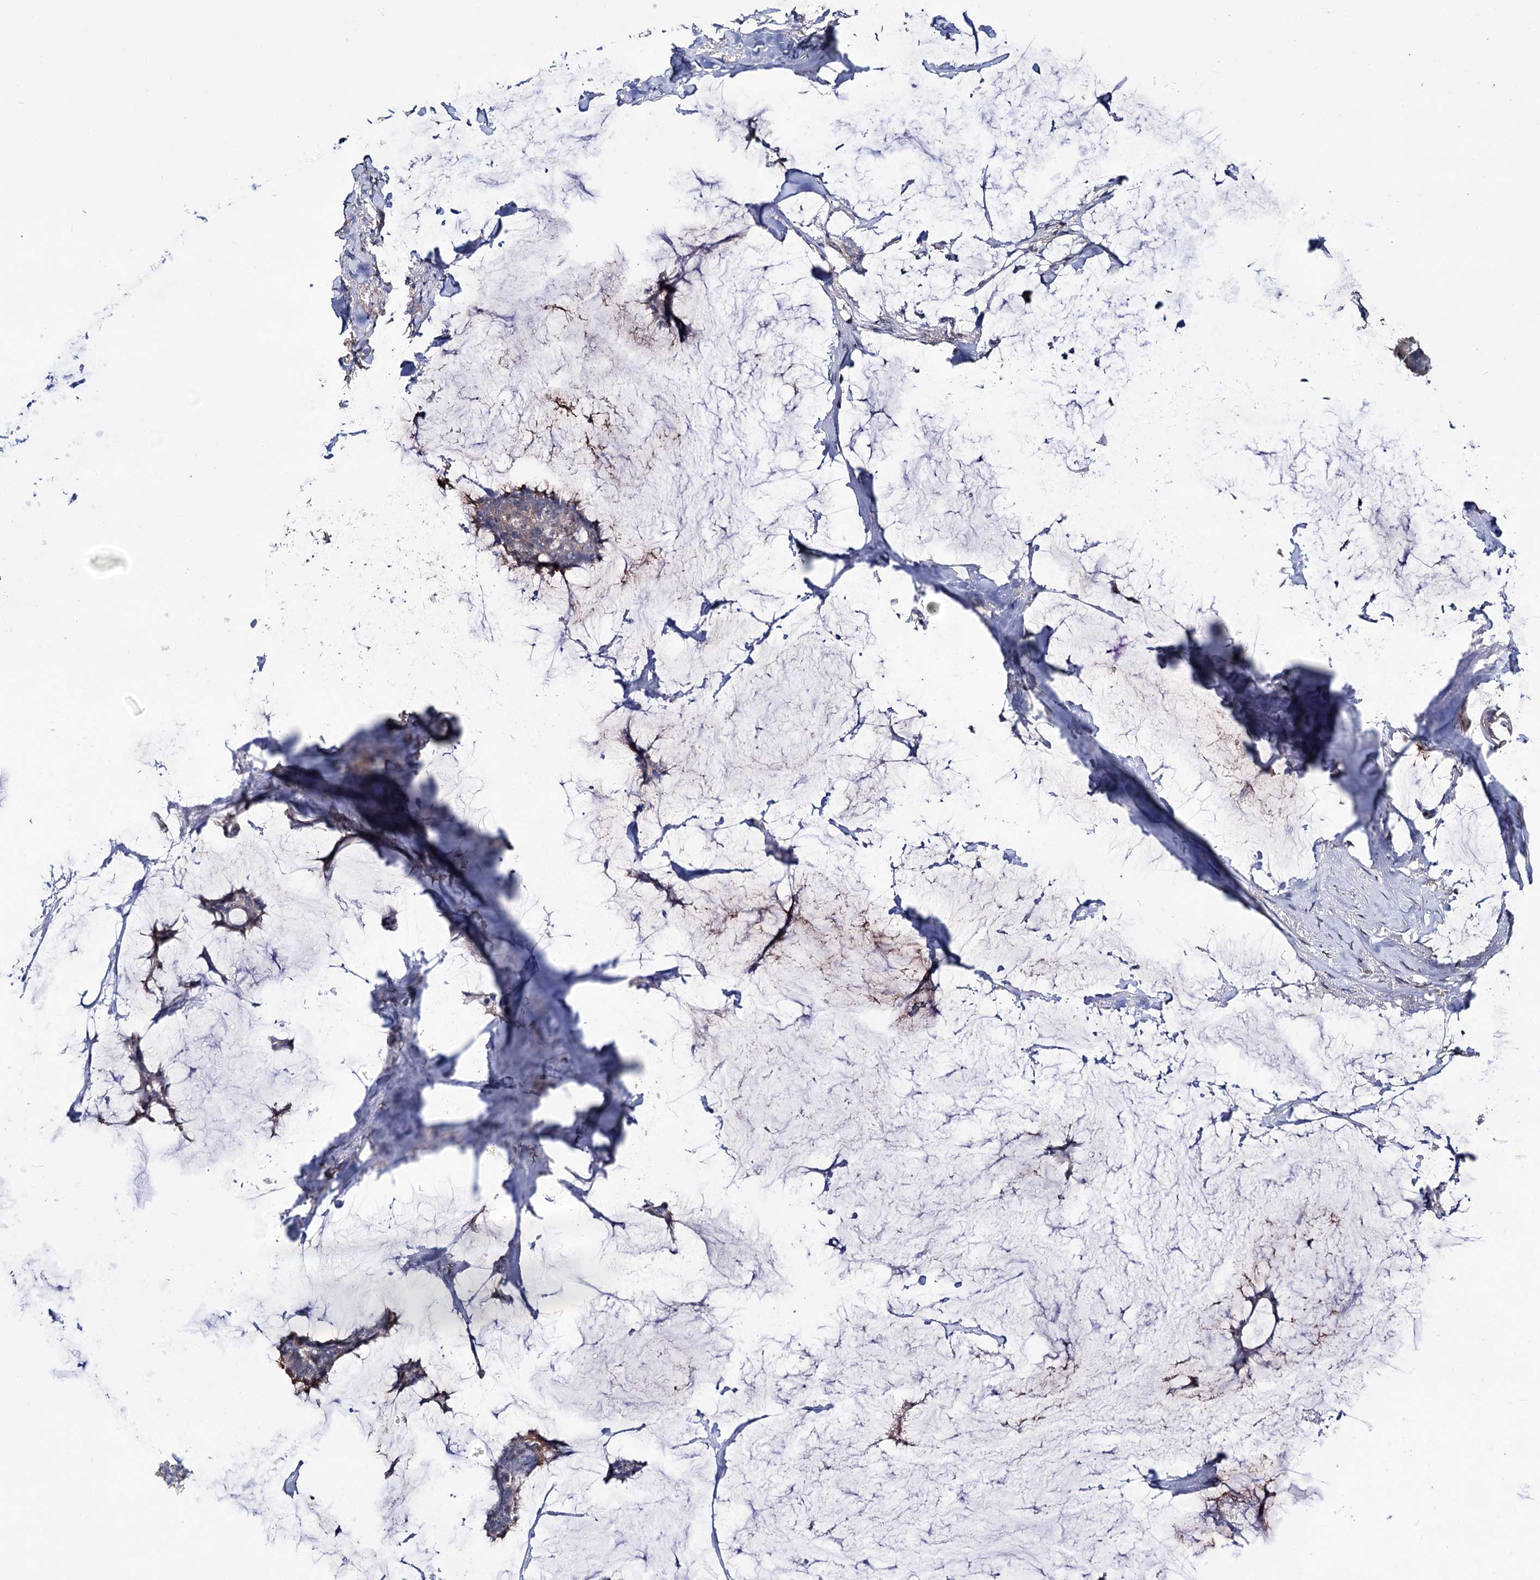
{"staining": {"intensity": "negative", "quantity": "none", "location": "none"}, "tissue": "breast cancer", "cell_type": "Tumor cells", "image_type": "cancer", "snomed": [{"axis": "morphology", "description": "Duct carcinoma"}, {"axis": "topography", "description": "Breast"}], "caption": "Tumor cells are negative for brown protein staining in breast cancer (infiltrating ductal carcinoma).", "gene": "EPB41L5", "patient": {"sex": "female", "age": 93}}